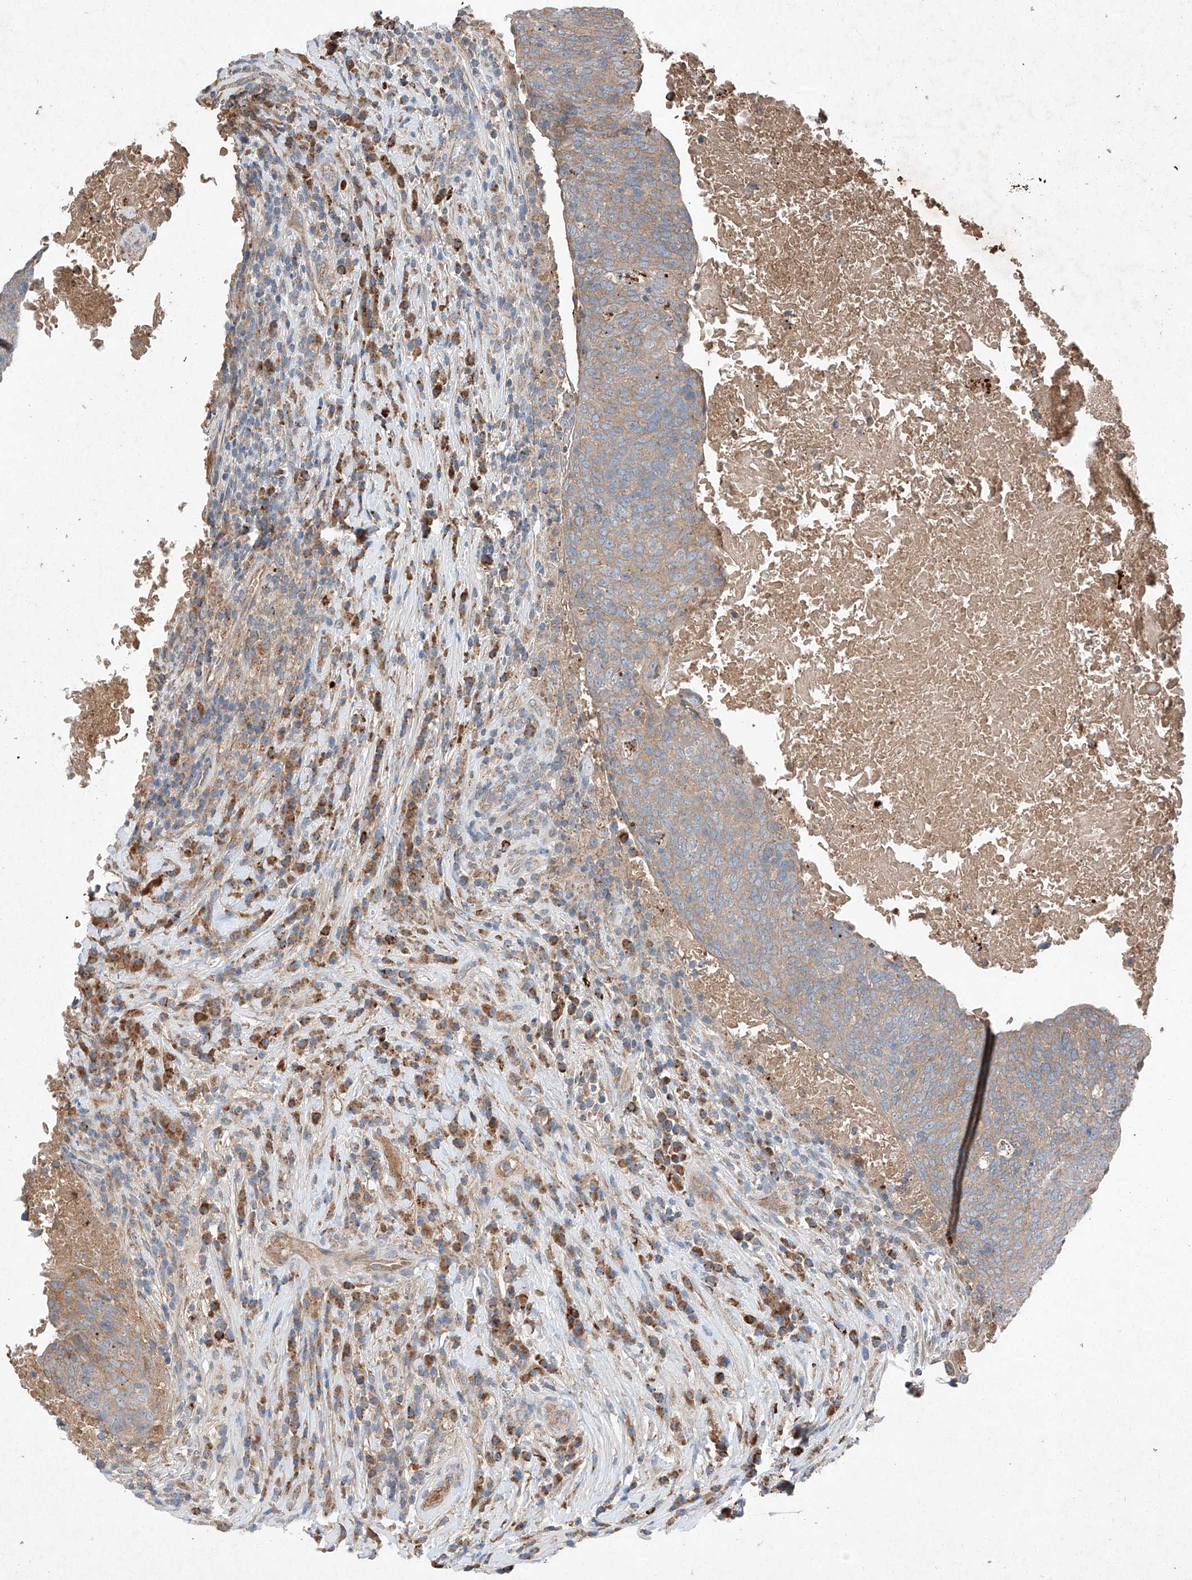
{"staining": {"intensity": "weak", "quantity": ">75%", "location": "cytoplasmic/membranous"}, "tissue": "head and neck cancer", "cell_type": "Tumor cells", "image_type": "cancer", "snomed": [{"axis": "morphology", "description": "Squamous cell carcinoma, NOS"}, {"axis": "morphology", "description": "Squamous cell carcinoma, metastatic, NOS"}, {"axis": "topography", "description": "Lymph node"}, {"axis": "topography", "description": "Head-Neck"}], "caption": "Tumor cells reveal weak cytoplasmic/membranous expression in approximately >75% of cells in head and neck cancer (squamous cell carcinoma). Using DAB (3,3'-diaminobenzidine) (brown) and hematoxylin (blue) stains, captured at high magnification using brightfield microscopy.", "gene": "RUSC1", "patient": {"sex": "male", "age": 62}}